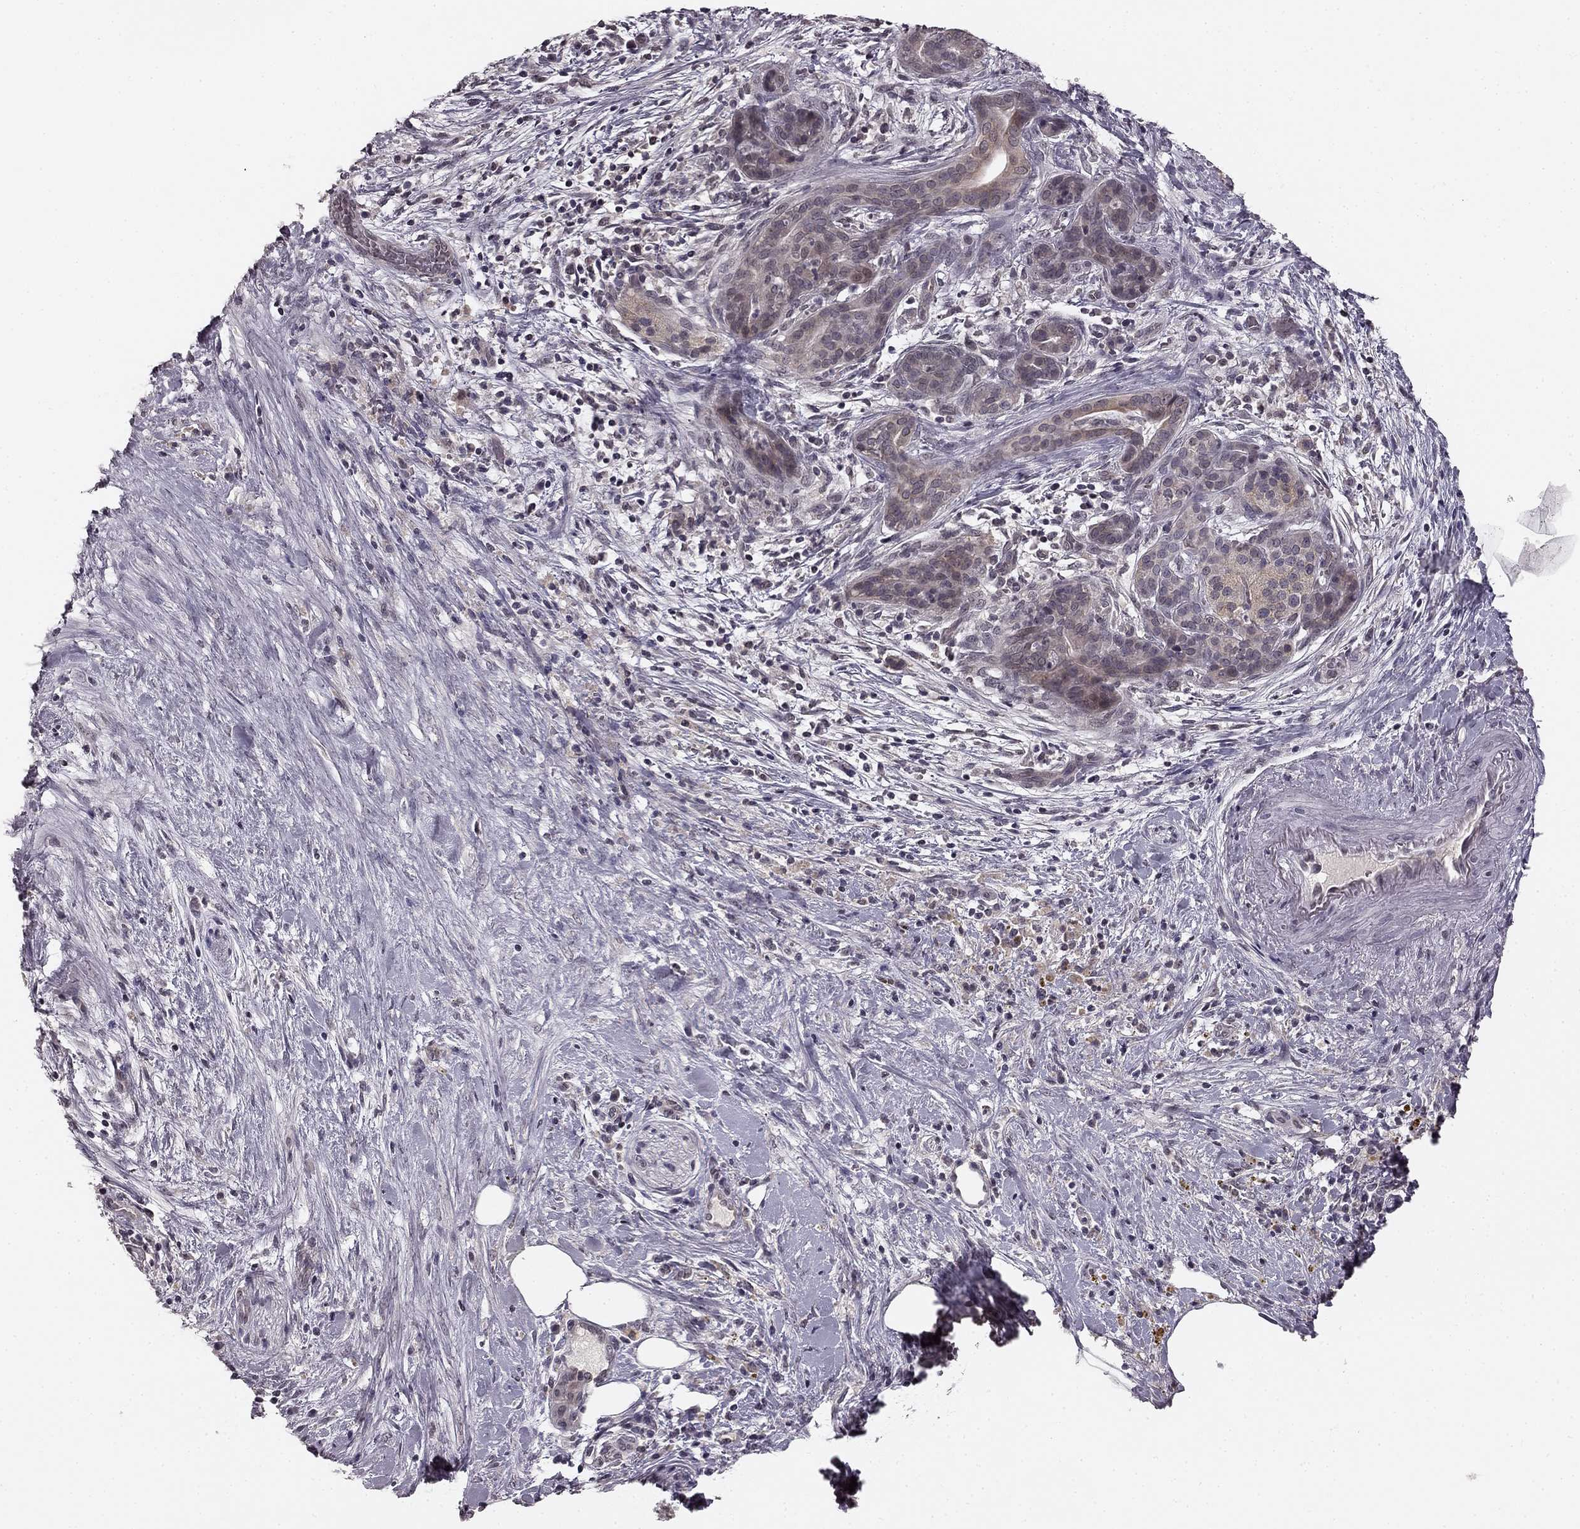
{"staining": {"intensity": "weak", "quantity": "25%-75%", "location": "cytoplasmic/membranous"}, "tissue": "pancreatic cancer", "cell_type": "Tumor cells", "image_type": "cancer", "snomed": [{"axis": "morphology", "description": "Adenocarcinoma, NOS"}, {"axis": "topography", "description": "Pancreas"}], "caption": "Immunohistochemical staining of adenocarcinoma (pancreatic) shows weak cytoplasmic/membranous protein positivity in approximately 25%-75% of tumor cells. (brown staining indicates protein expression, while blue staining denotes nuclei).", "gene": "HCN4", "patient": {"sex": "male", "age": 44}}